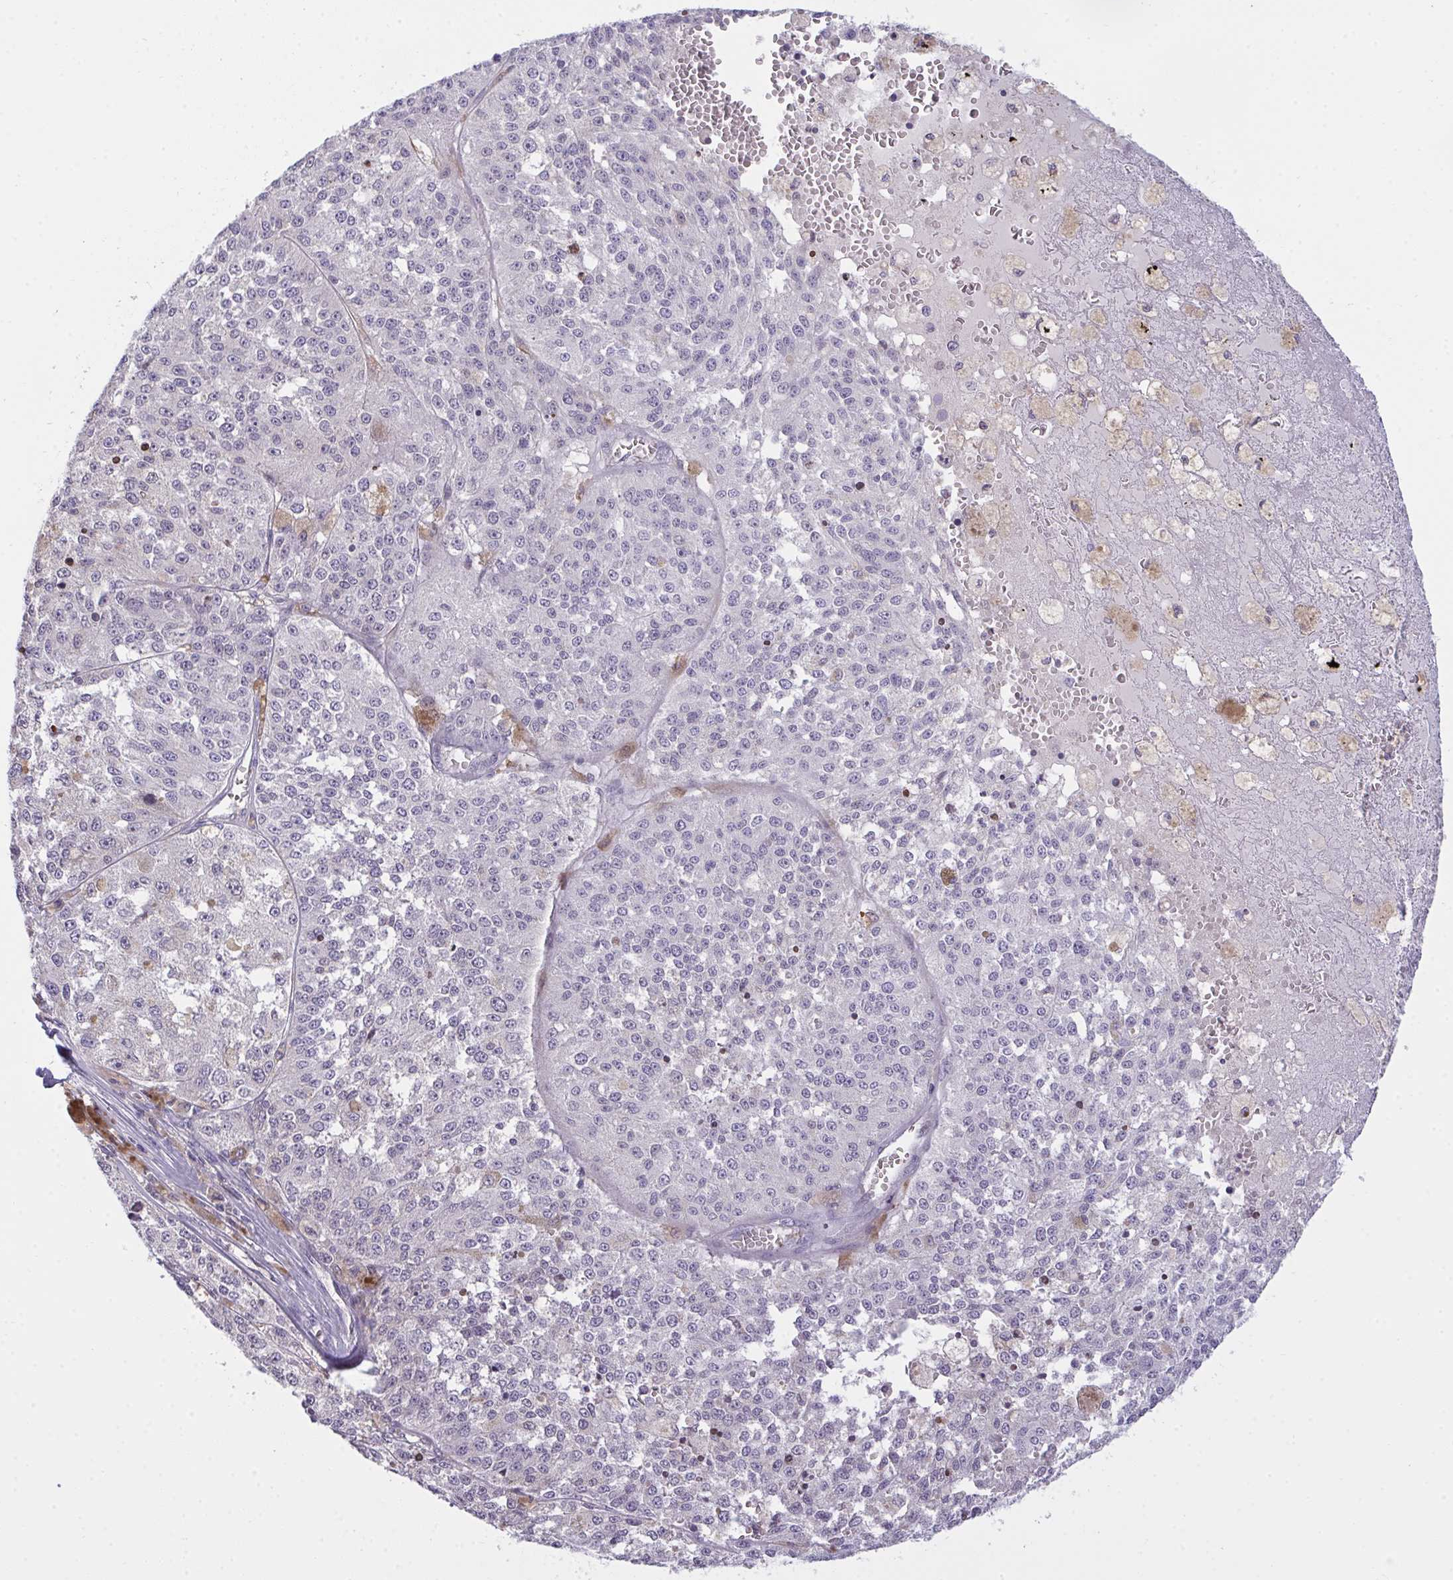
{"staining": {"intensity": "negative", "quantity": "none", "location": "none"}, "tissue": "melanoma", "cell_type": "Tumor cells", "image_type": "cancer", "snomed": [{"axis": "morphology", "description": "Malignant melanoma, Metastatic site"}, {"axis": "topography", "description": "Lymph node"}], "caption": "DAB immunohistochemical staining of melanoma shows no significant staining in tumor cells.", "gene": "SEMA6B", "patient": {"sex": "female", "age": 64}}